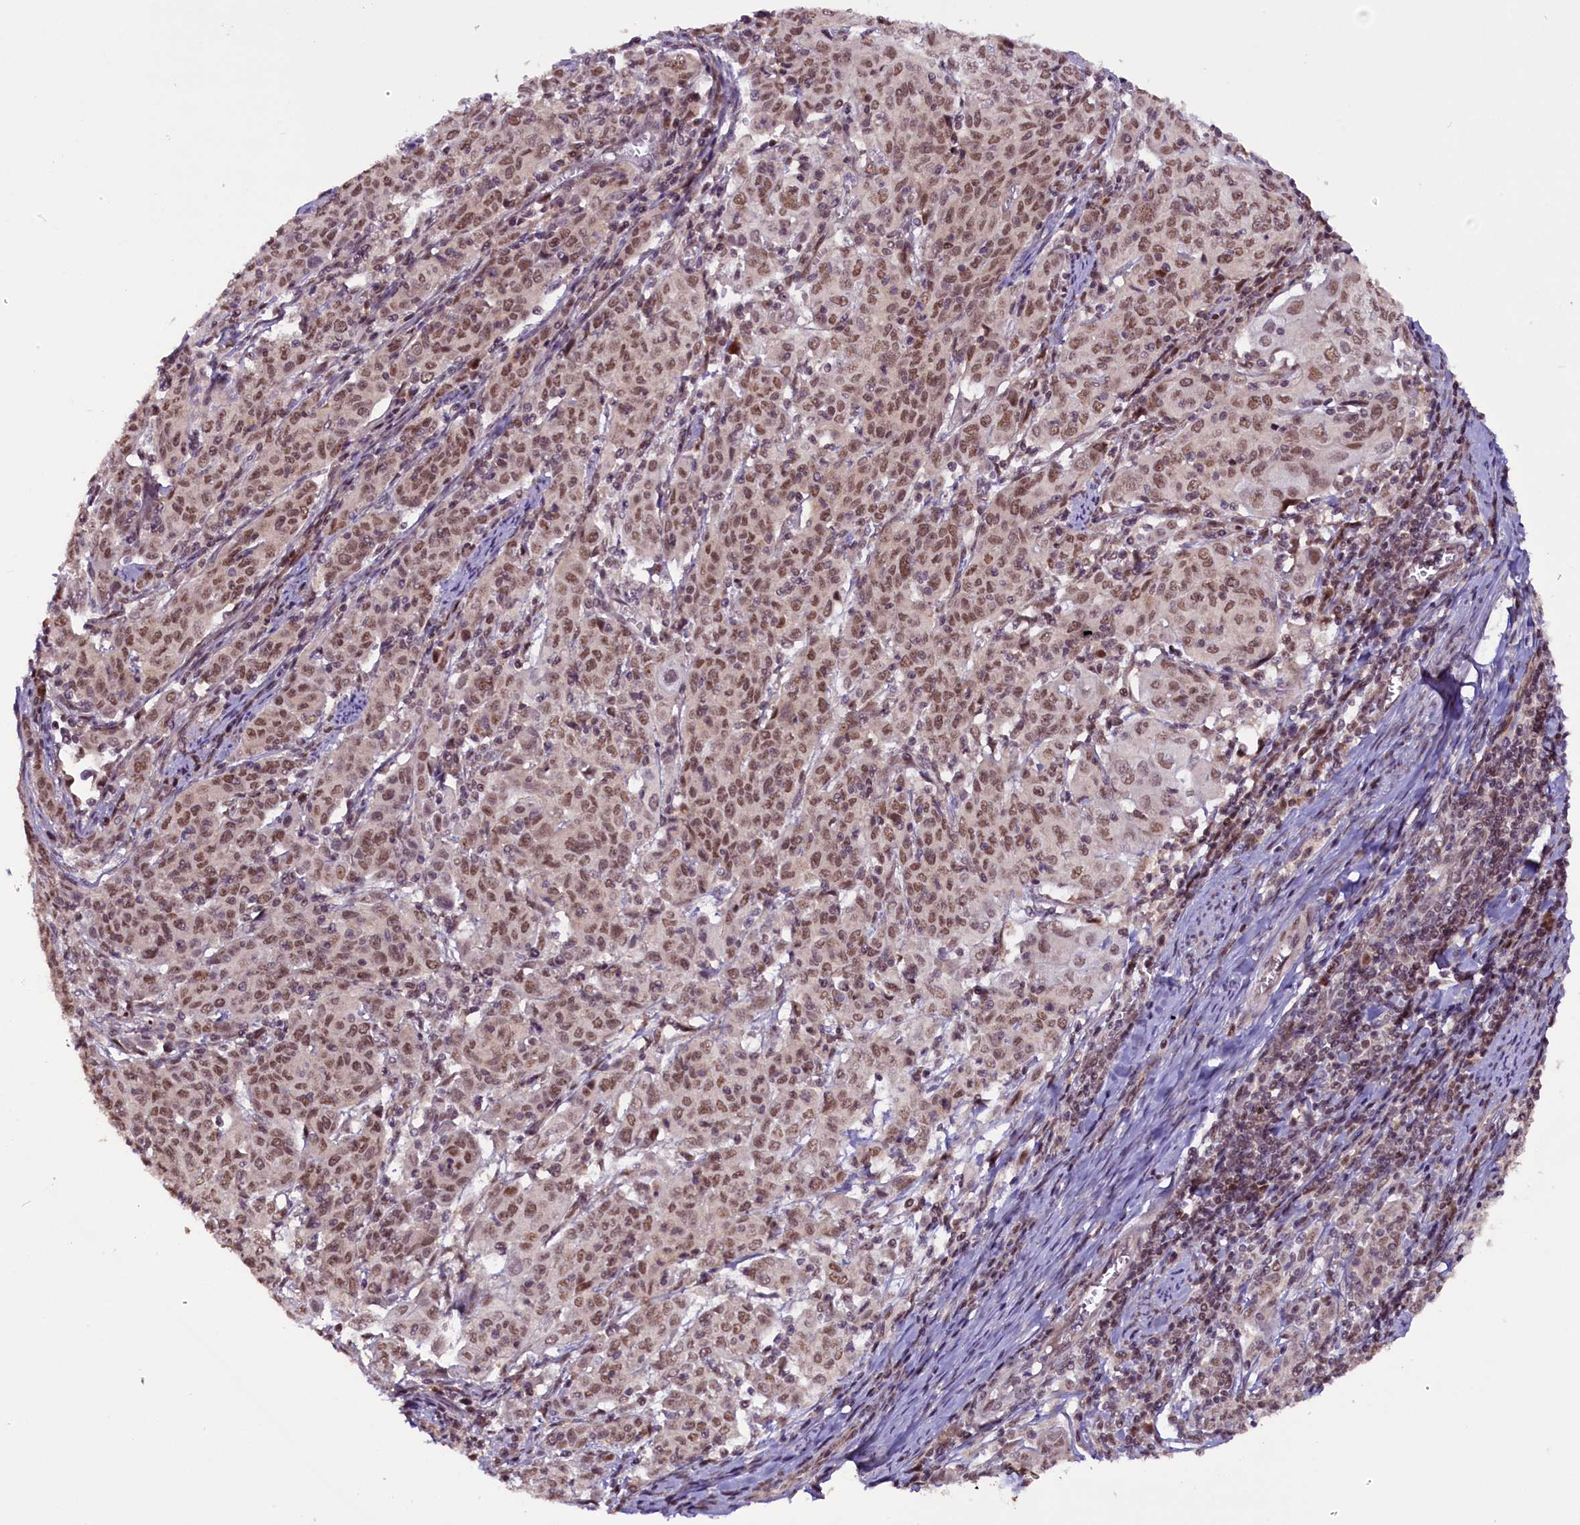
{"staining": {"intensity": "moderate", "quantity": ">75%", "location": "nuclear"}, "tissue": "cervical cancer", "cell_type": "Tumor cells", "image_type": "cancer", "snomed": [{"axis": "morphology", "description": "Squamous cell carcinoma, NOS"}, {"axis": "topography", "description": "Cervix"}], "caption": "Brown immunohistochemical staining in human squamous cell carcinoma (cervical) reveals moderate nuclear staining in approximately >75% of tumor cells.", "gene": "RPUSD2", "patient": {"sex": "female", "age": 67}}